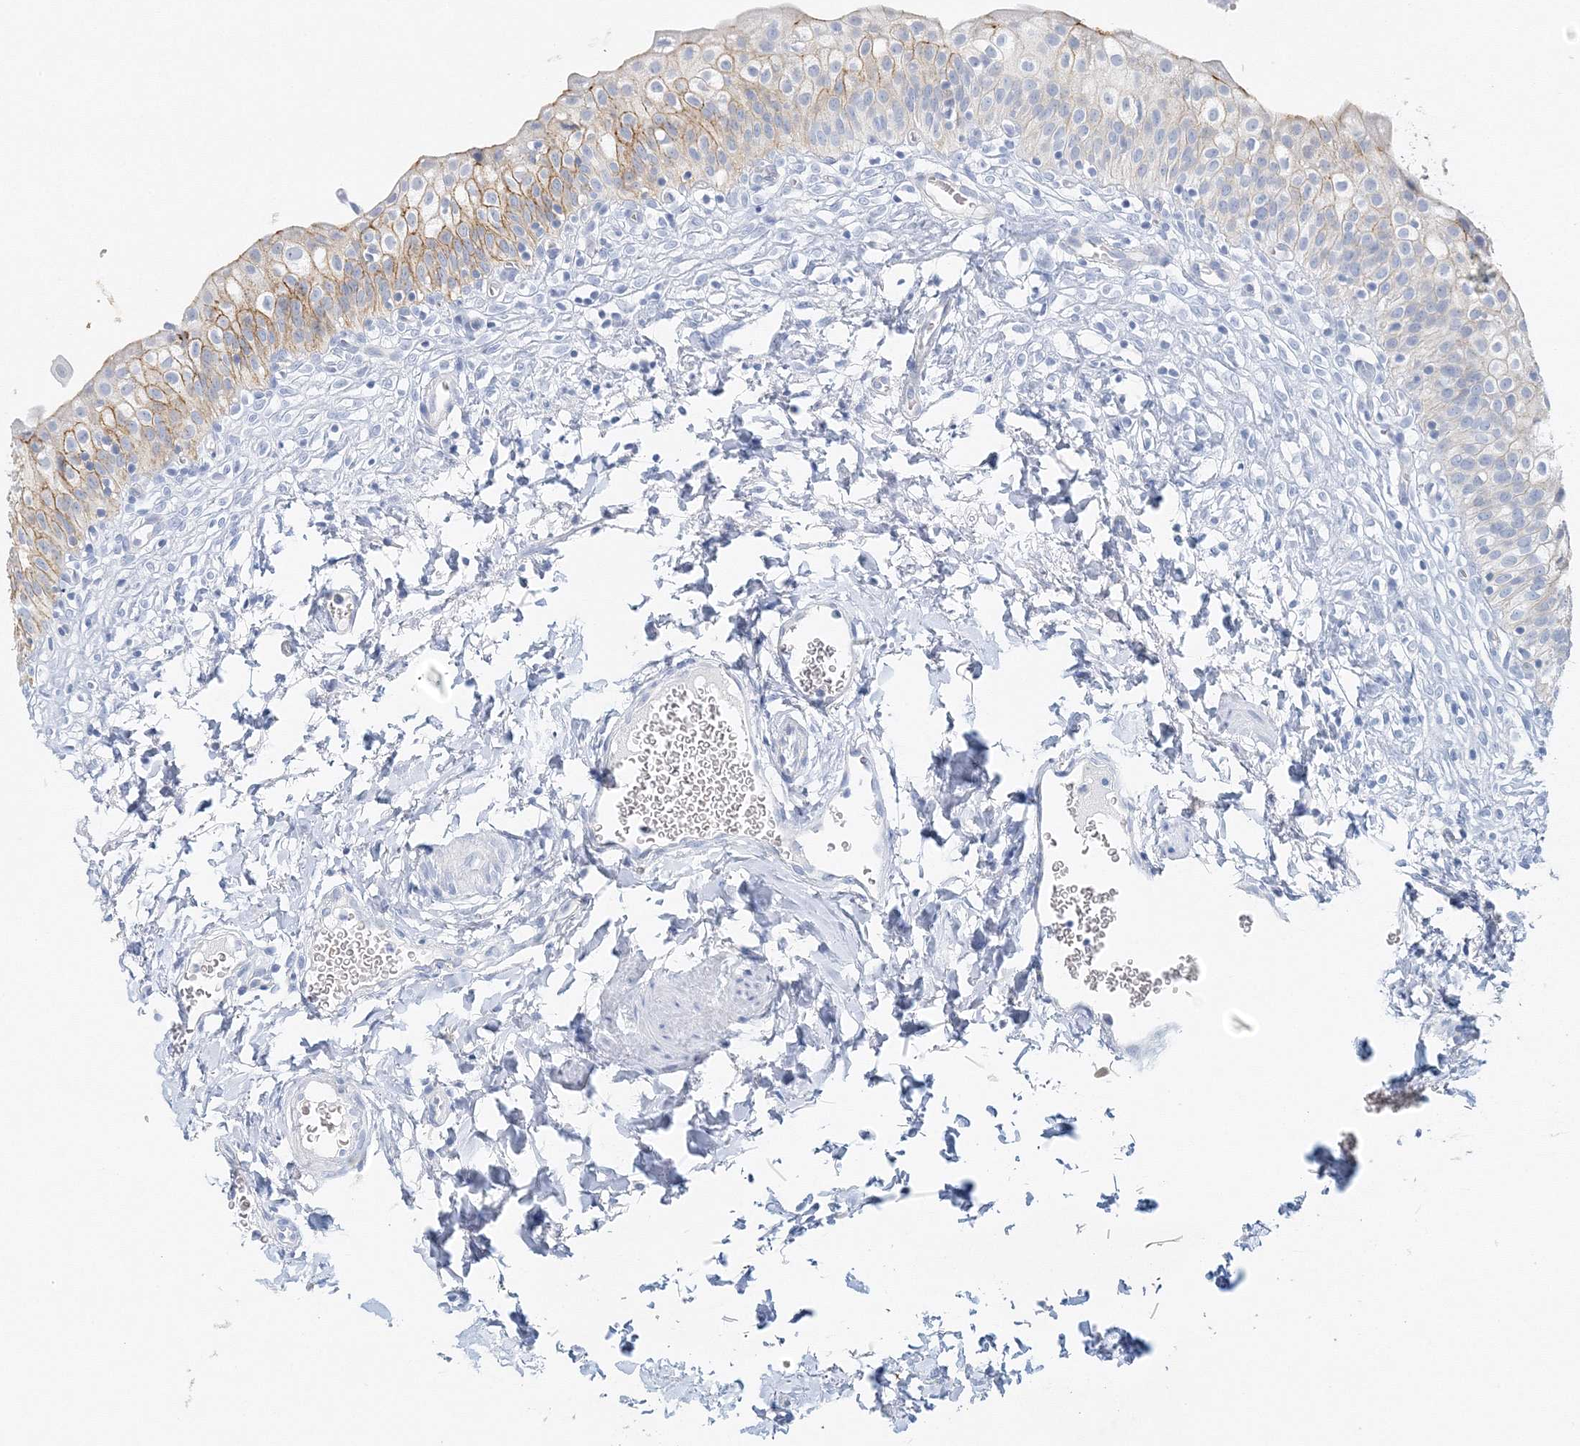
{"staining": {"intensity": "moderate", "quantity": "25%-75%", "location": "cytoplasmic/membranous"}, "tissue": "urinary bladder", "cell_type": "Urothelial cells", "image_type": "normal", "snomed": [{"axis": "morphology", "description": "Normal tissue, NOS"}, {"axis": "topography", "description": "Urinary bladder"}], "caption": "Immunohistochemical staining of unremarkable urinary bladder displays moderate cytoplasmic/membranous protein staining in approximately 25%-75% of urothelial cells. Using DAB (brown) and hematoxylin (blue) stains, captured at high magnification using brightfield microscopy.", "gene": "VILL", "patient": {"sex": "male", "age": 55}}